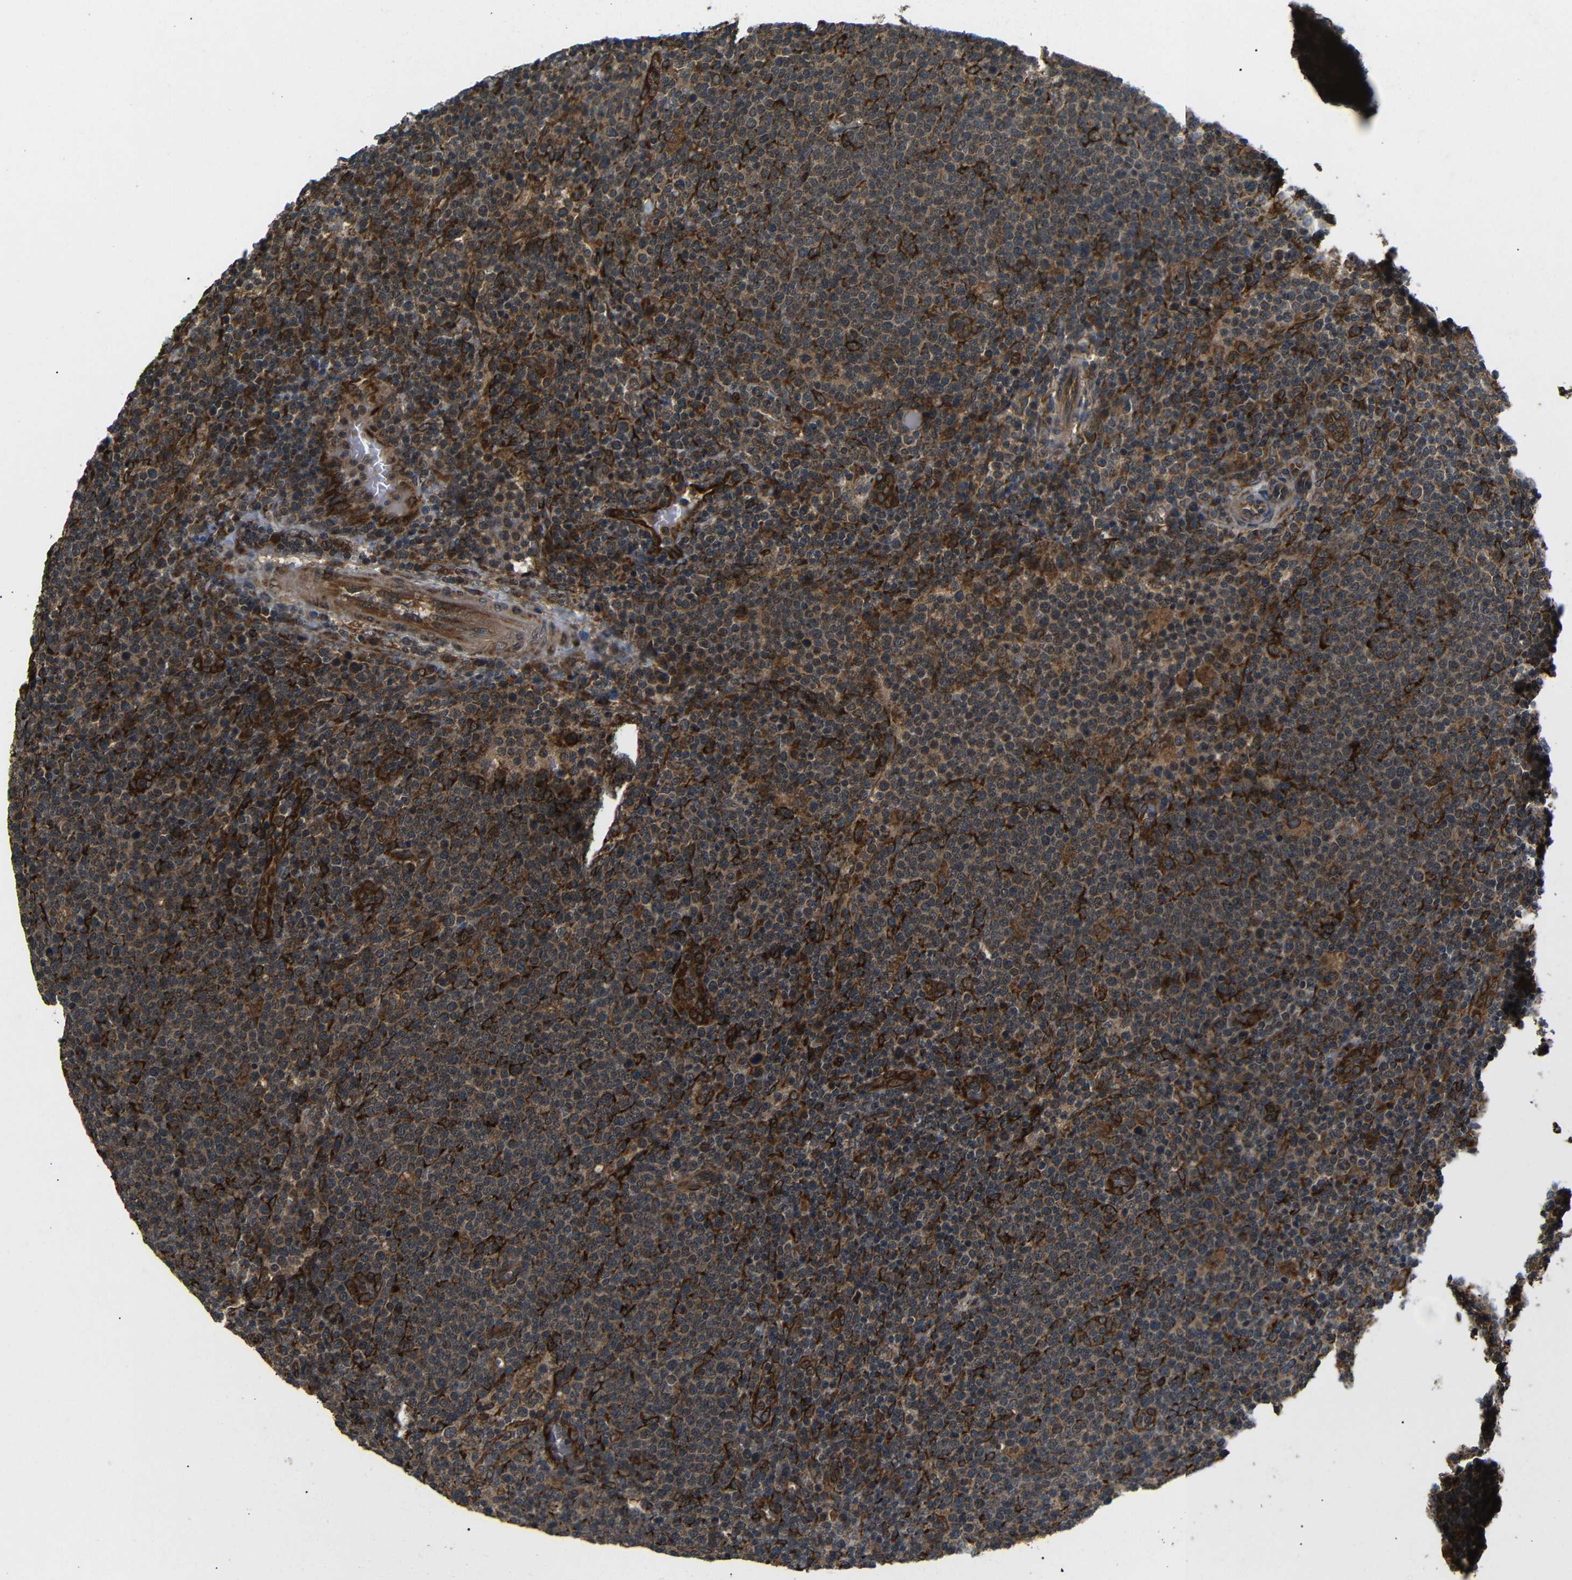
{"staining": {"intensity": "moderate", "quantity": ">75%", "location": "cytoplasmic/membranous"}, "tissue": "lymphoma", "cell_type": "Tumor cells", "image_type": "cancer", "snomed": [{"axis": "morphology", "description": "Malignant lymphoma, non-Hodgkin's type, High grade"}, {"axis": "topography", "description": "Lymph node"}], "caption": "A histopathology image of lymphoma stained for a protein shows moderate cytoplasmic/membranous brown staining in tumor cells.", "gene": "TRPC1", "patient": {"sex": "male", "age": 61}}